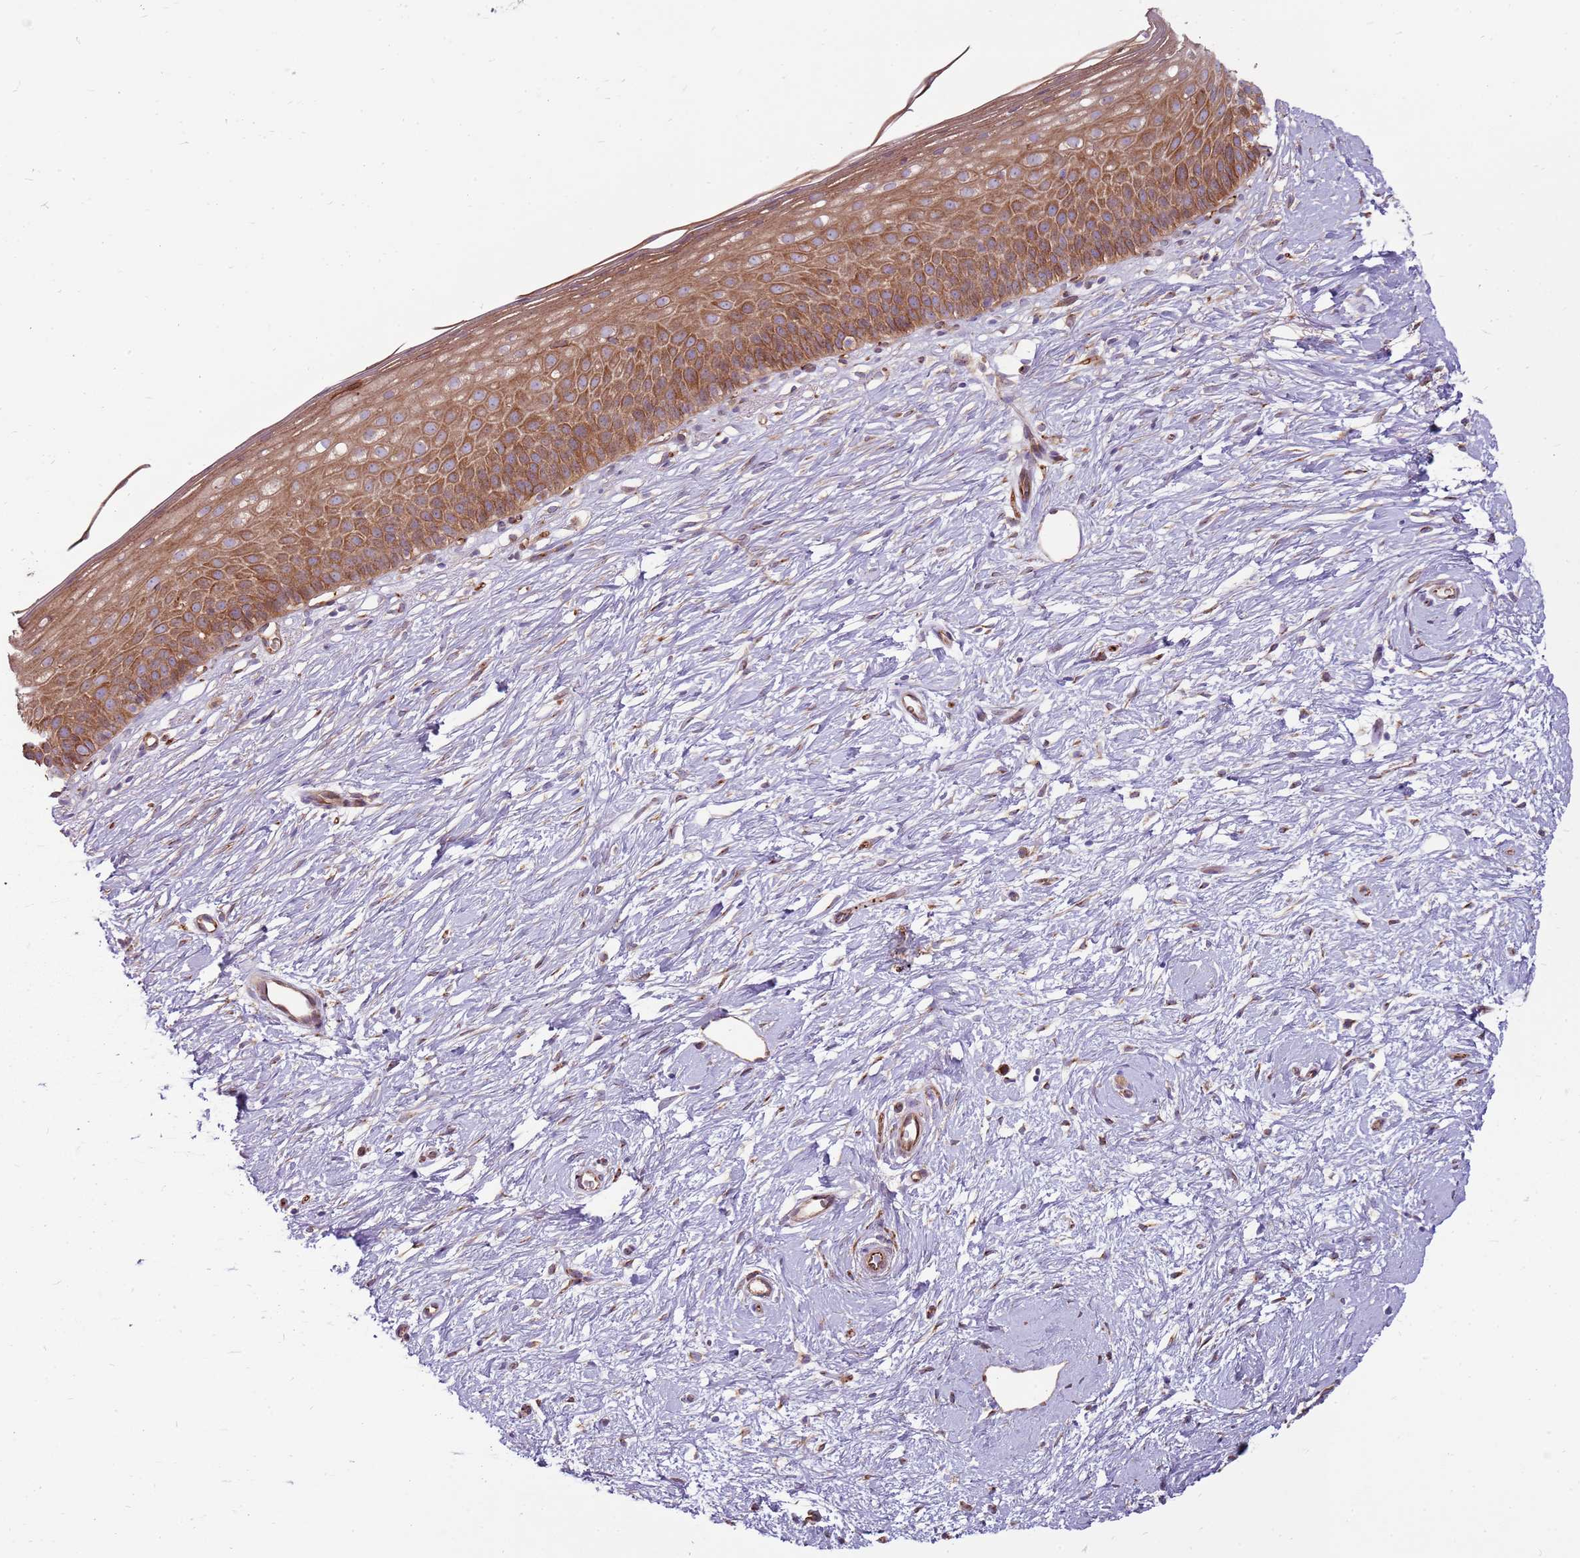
{"staining": {"intensity": "weak", "quantity": ">75%", "location": "cytoplasmic/membranous"}, "tissue": "cervix", "cell_type": "Glandular cells", "image_type": "normal", "snomed": [{"axis": "morphology", "description": "Normal tissue, NOS"}, {"axis": "topography", "description": "Cervix"}], "caption": "Human cervix stained with a brown dye reveals weak cytoplasmic/membranous positive staining in about >75% of glandular cells.", "gene": "EMC1", "patient": {"sex": "female", "age": 57}}